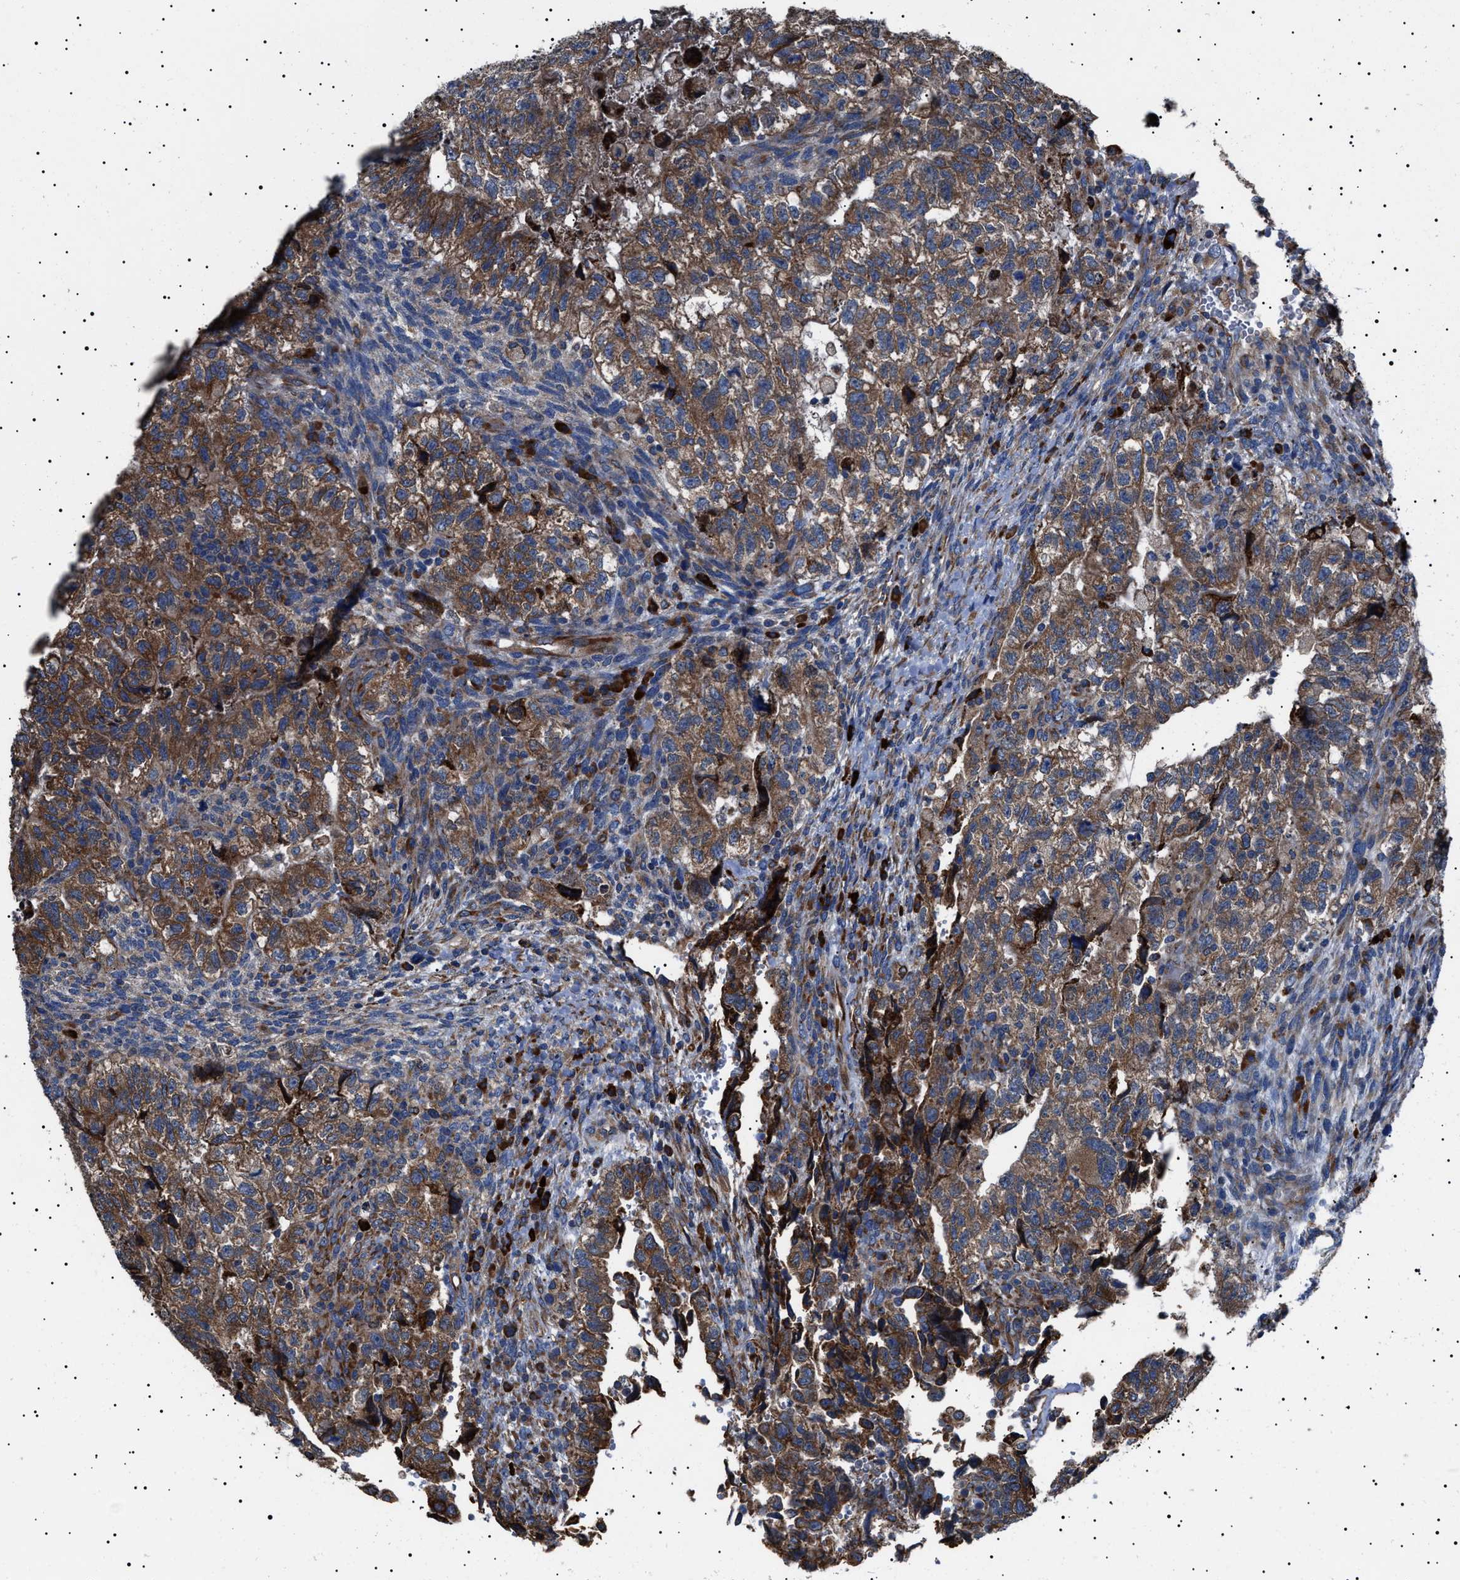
{"staining": {"intensity": "moderate", "quantity": ">75%", "location": "cytoplasmic/membranous"}, "tissue": "testis cancer", "cell_type": "Tumor cells", "image_type": "cancer", "snomed": [{"axis": "morphology", "description": "Carcinoma, Embryonal, NOS"}, {"axis": "topography", "description": "Testis"}], "caption": "Immunohistochemical staining of human testis embryonal carcinoma demonstrates moderate cytoplasmic/membranous protein positivity in about >75% of tumor cells. (IHC, brightfield microscopy, high magnification).", "gene": "TOP1MT", "patient": {"sex": "male", "age": 36}}